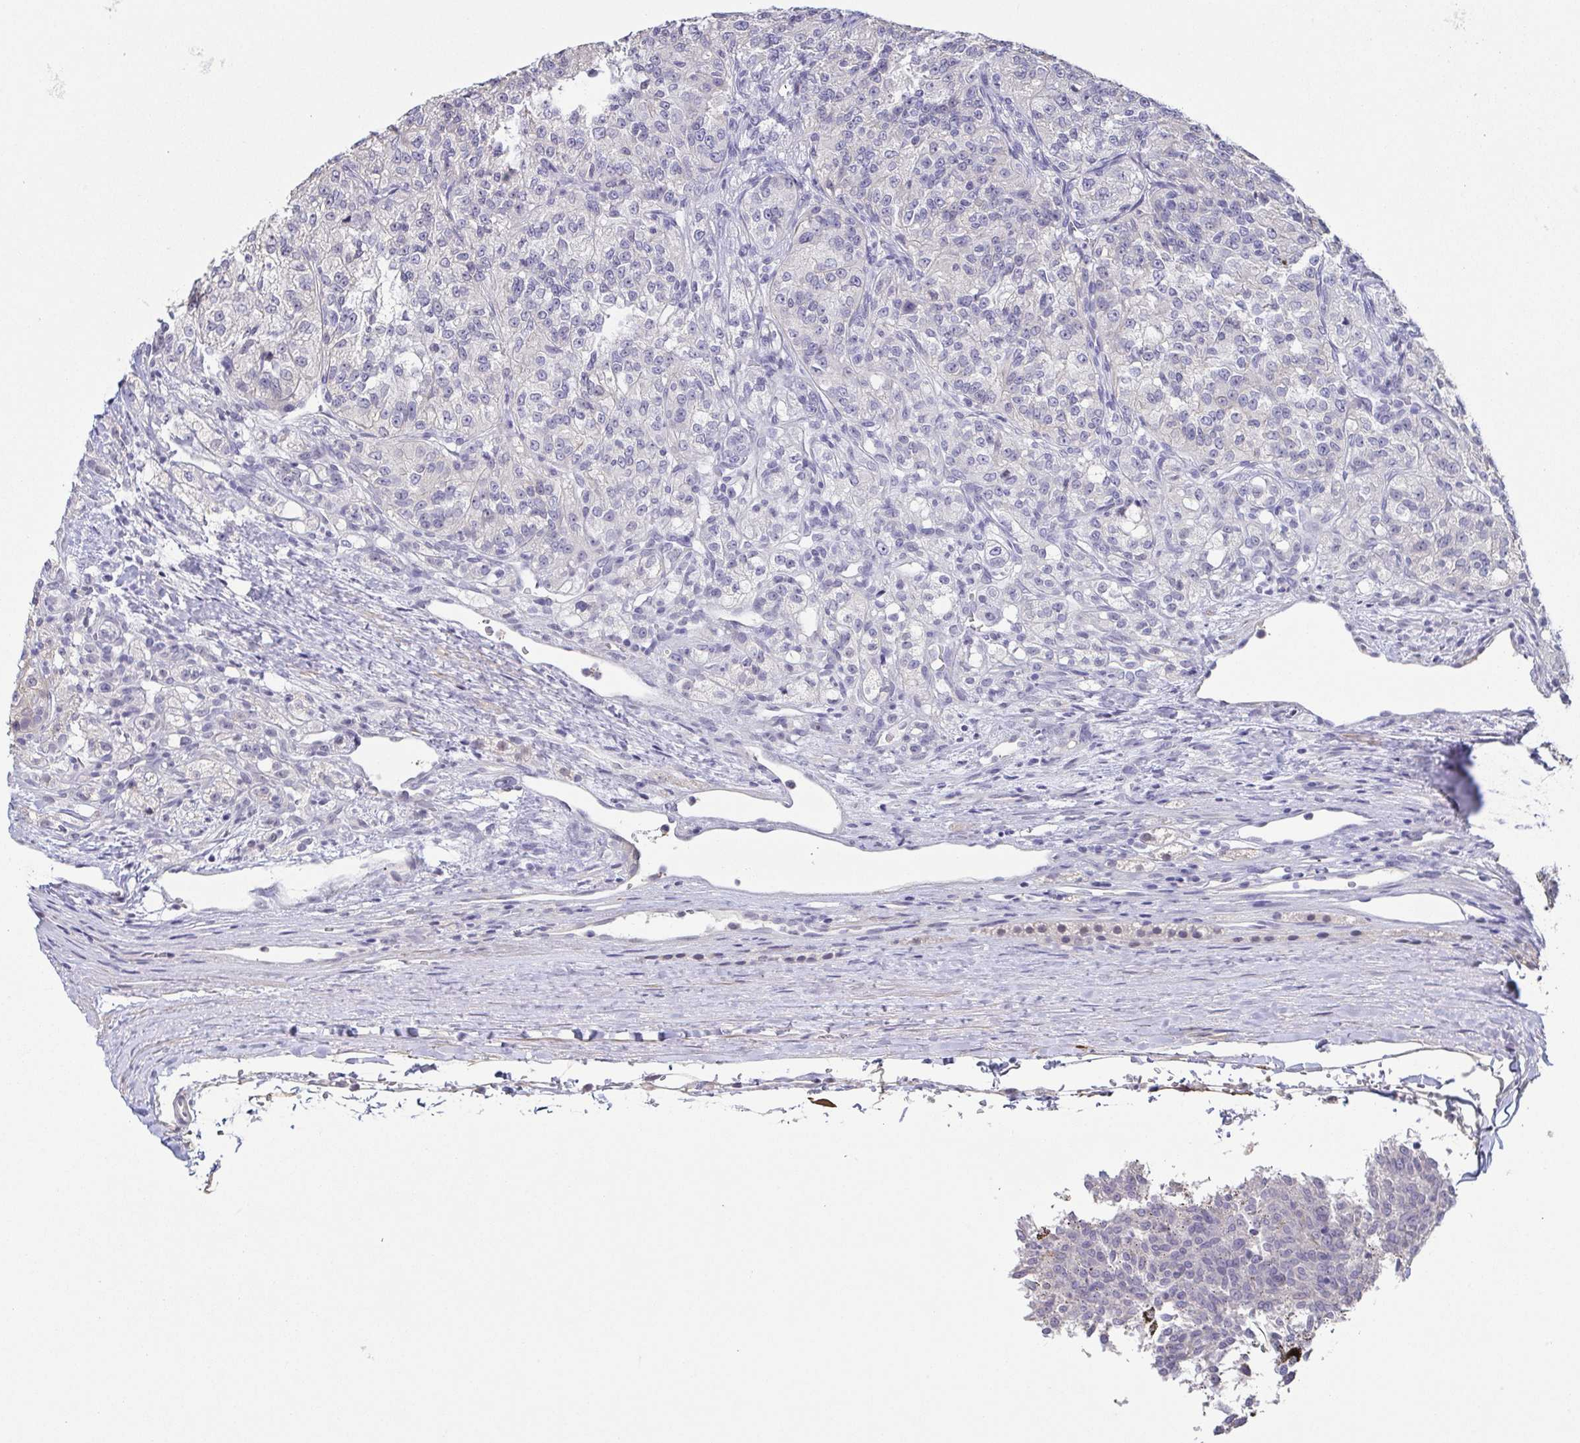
{"staining": {"intensity": "negative", "quantity": "none", "location": "none"}, "tissue": "renal cancer", "cell_type": "Tumor cells", "image_type": "cancer", "snomed": [{"axis": "morphology", "description": "Adenocarcinoma, NOS"}, {"axis": "topography", "description": "Kidney"}], "caption": "An immunohistochemistry (IHC) image of renal cancer is shown. There is no staining in tumor cells of renal cancer. (DAB (3,3'-diaminobenzidine) immunohistochemistry with hematoxylin counter stain).", "gene": "NEFH", "patient": {"sex": "female", "age": 63}}